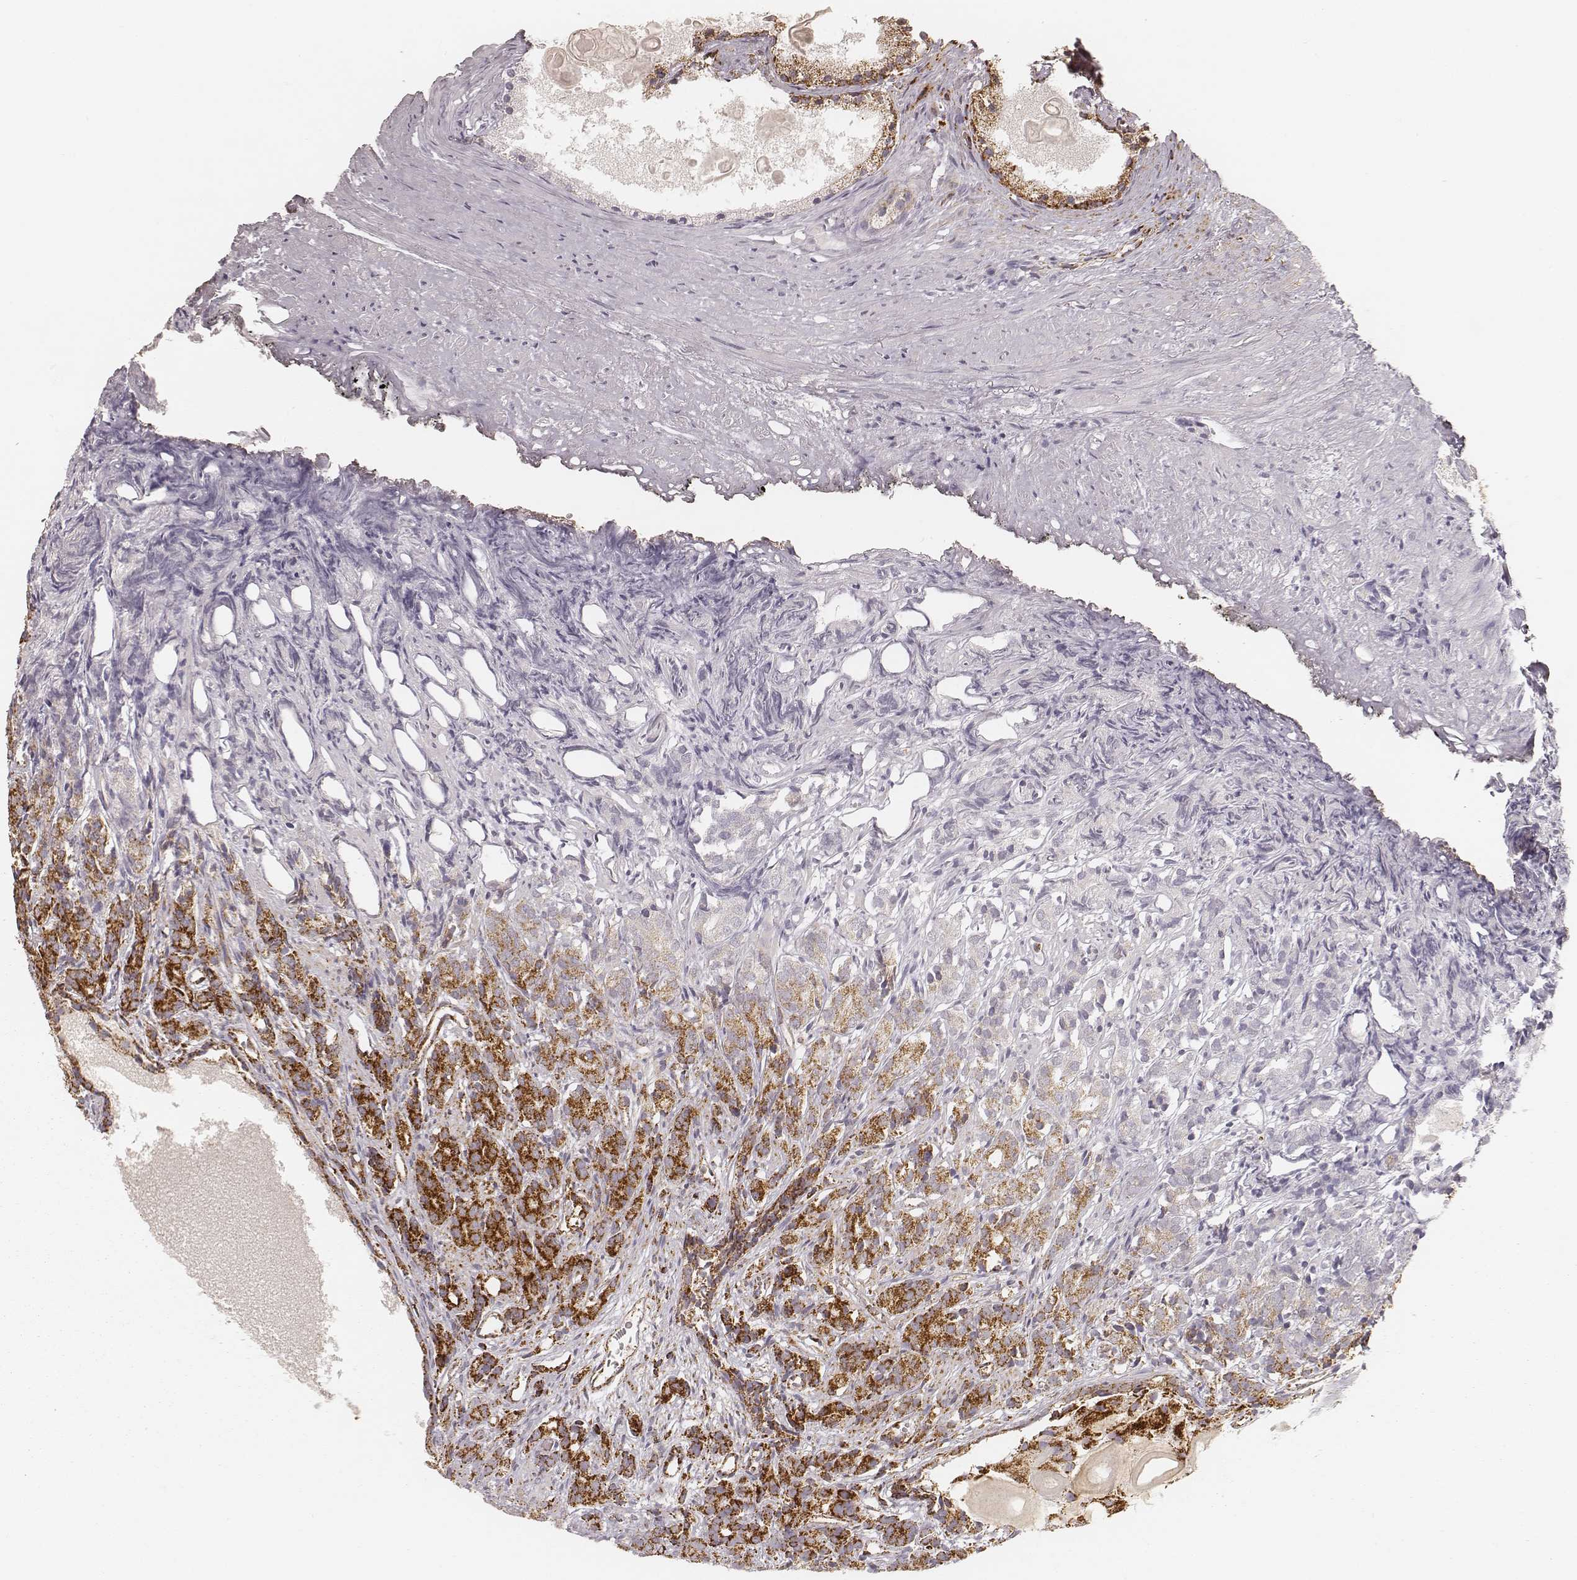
{"staining": {"intensity": "strong", "quantity": ">75%", "location": "cytoplasmic/membranous"}, "tissue": "prostate cancer", "cell_type": "Tumor cells", "image_type": "cancer", "snomed": [{"axis": "morphology", "description": "Adenocarcinoma, High grade"}, {"axis": "topography", "description": "Prostate"}], "caption": "Tumor cells exhibit high levels of strong cytoplasmic/membranous staining in about >75% of cells in prostate cancer.", "gene": "CS", "patient": {"sex": "male", "age": 84}}